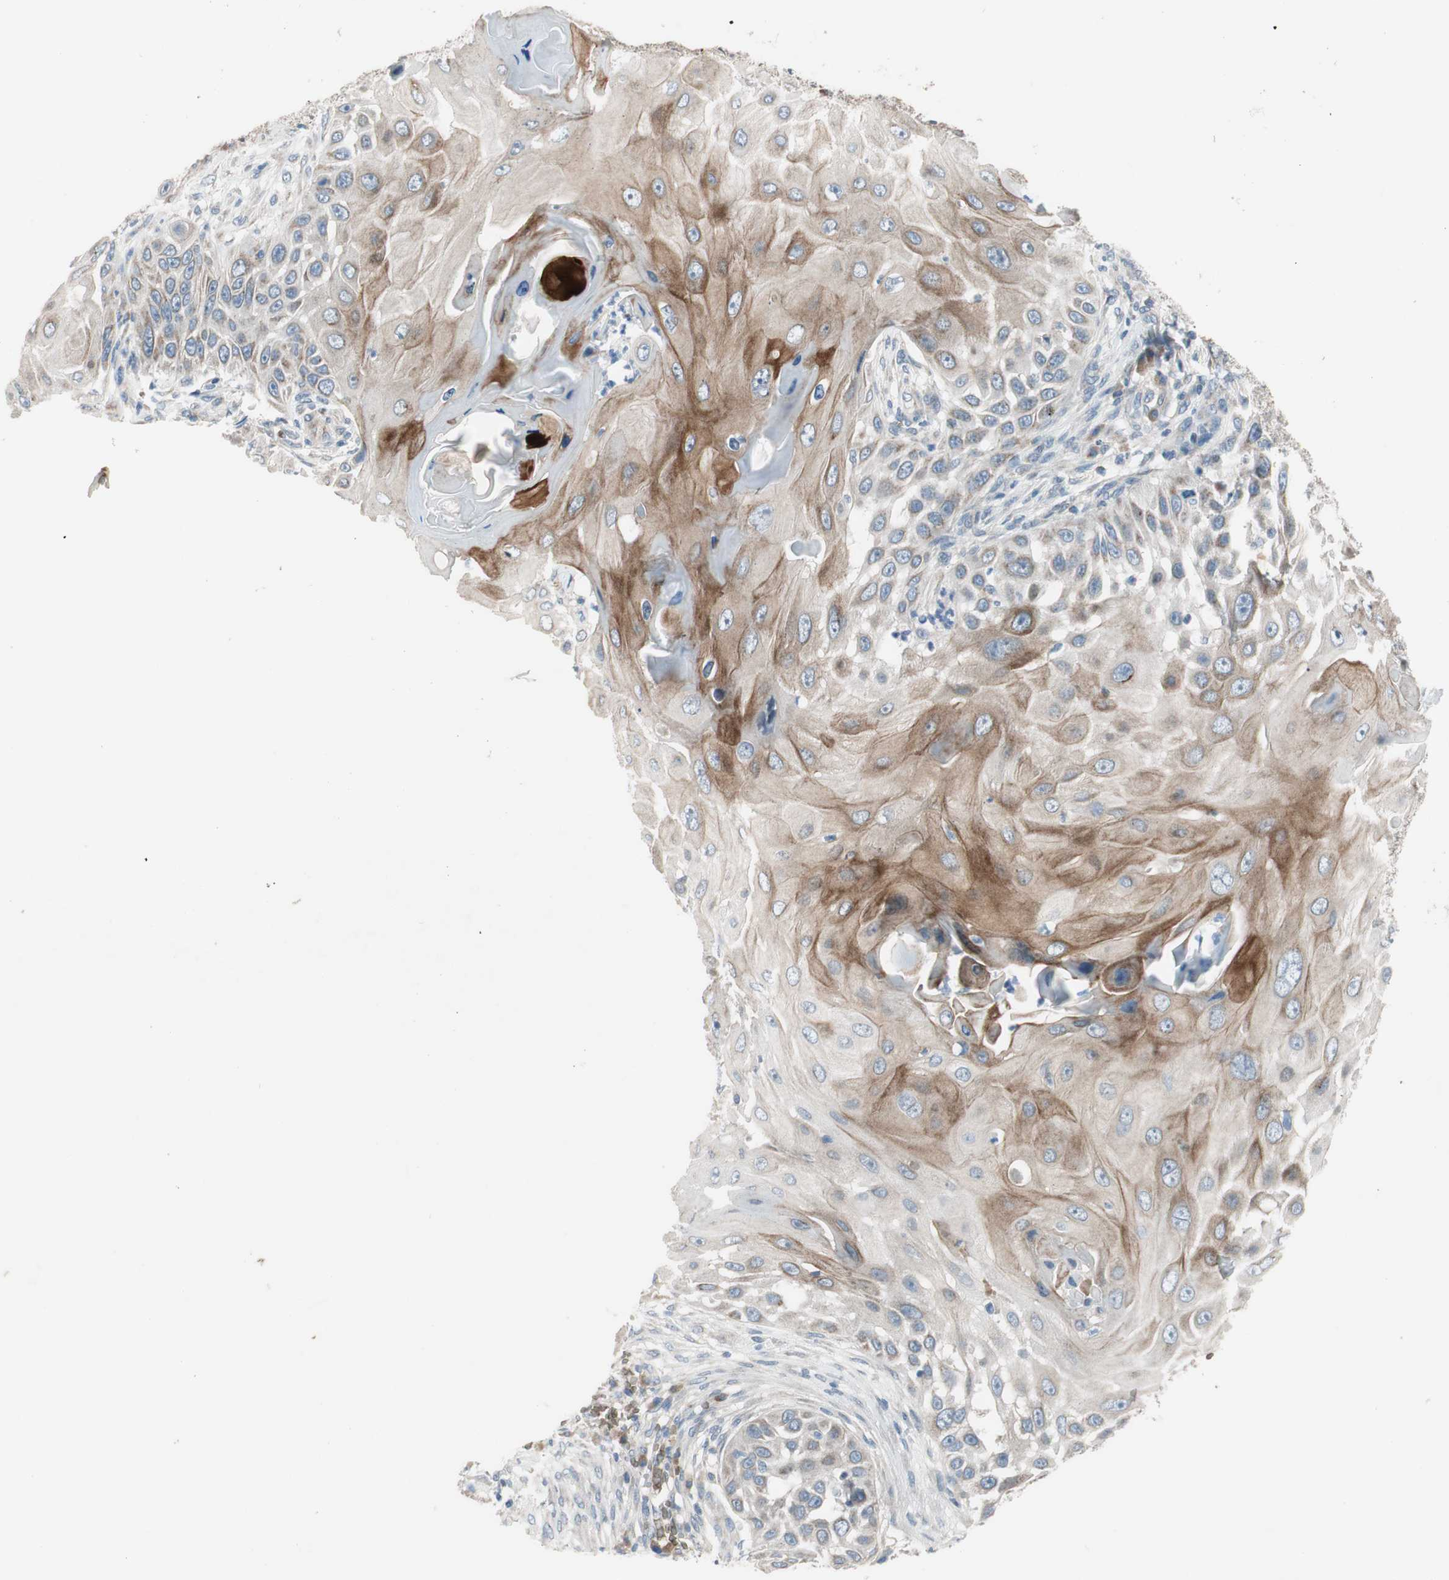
{"staining": {"intensity": "moderate", "quantity": ">75%", "location": "cytoplasmic/membranous"}, "tissue": "skin cancer", "cell_type": "Tumor cells", "image_type": "cancer", "snomed": [{"axis": "morphology", "description": "Squamous cell carcinoma, NOS"}, {"axis": "topography", "description": "Skin"}], "caption": "Immunohistochemistry micrograph of neoplastic tissue: human skin squamous cell carcinoma stained using immunohistochemistry displays medium levels of moderate protein expression localized specifically in the cytoplasmic/membranous of tumor cells, appearing as a cytoplasmic/membranous brown color.", "gene": "GYPC", "patient": {"sex": "female", "age": 44}}